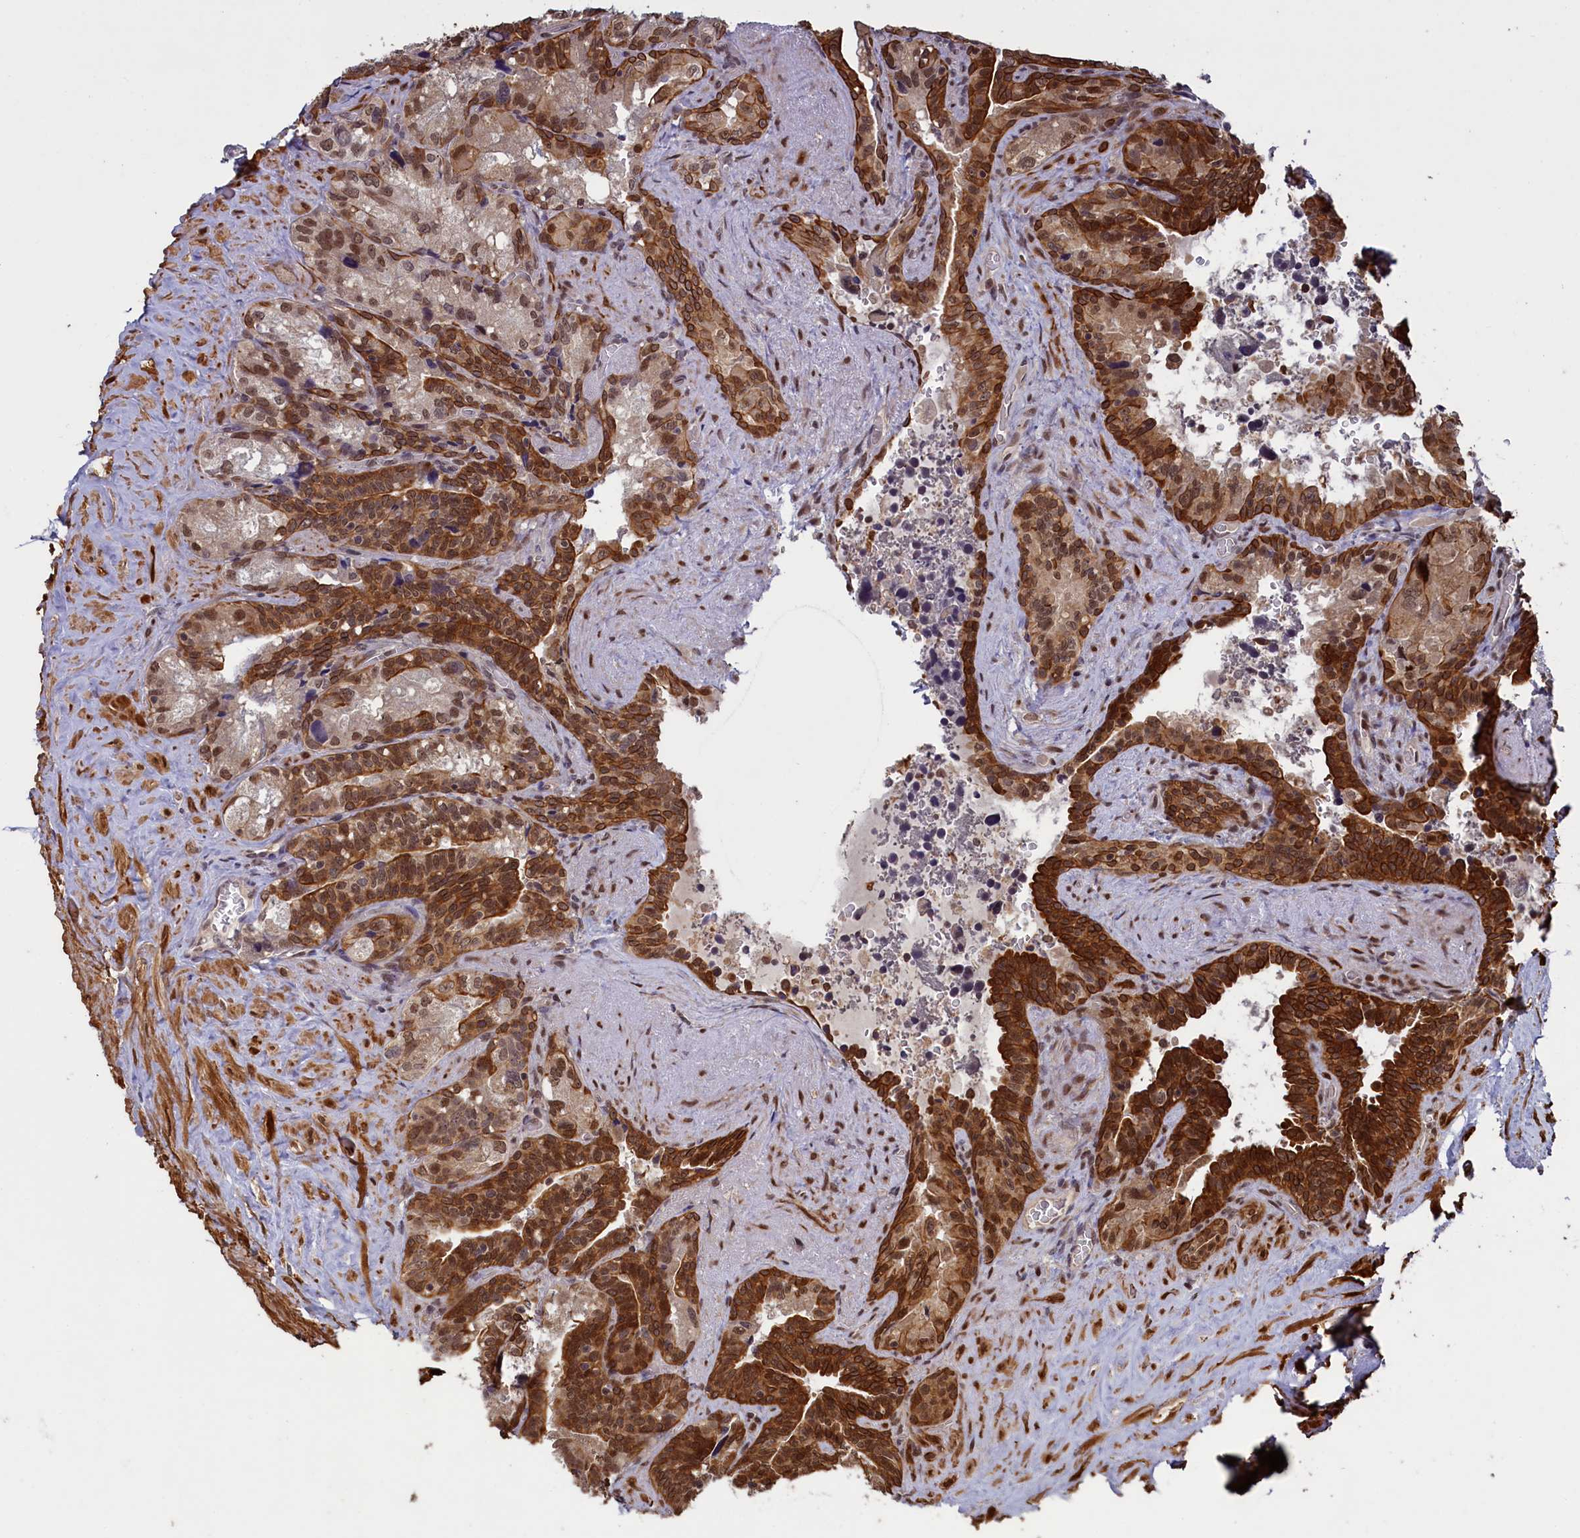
{"staining": {"intensity": "strong", "quantity": ">75%", "location": "cytoplasmic/membranous,nuclear"}, "tissue": "seminal vesicle", "cell_type": "Glandular cells", "image_type": "normal", "snomed": [{"axis": "morphology", "description": "Normal tissue, NOS"}, {"axis": "topography", "description": "Seminal veicle"}], "caption": "Immunohistochemical staining of normal seminal vesicle displays >75% levels of strong cytoplasmic/membranous,nuclear protein expression in about >75% of glandular cells.", "gene": "NAE1", "patient": {"sex": "male", "age": 68}}